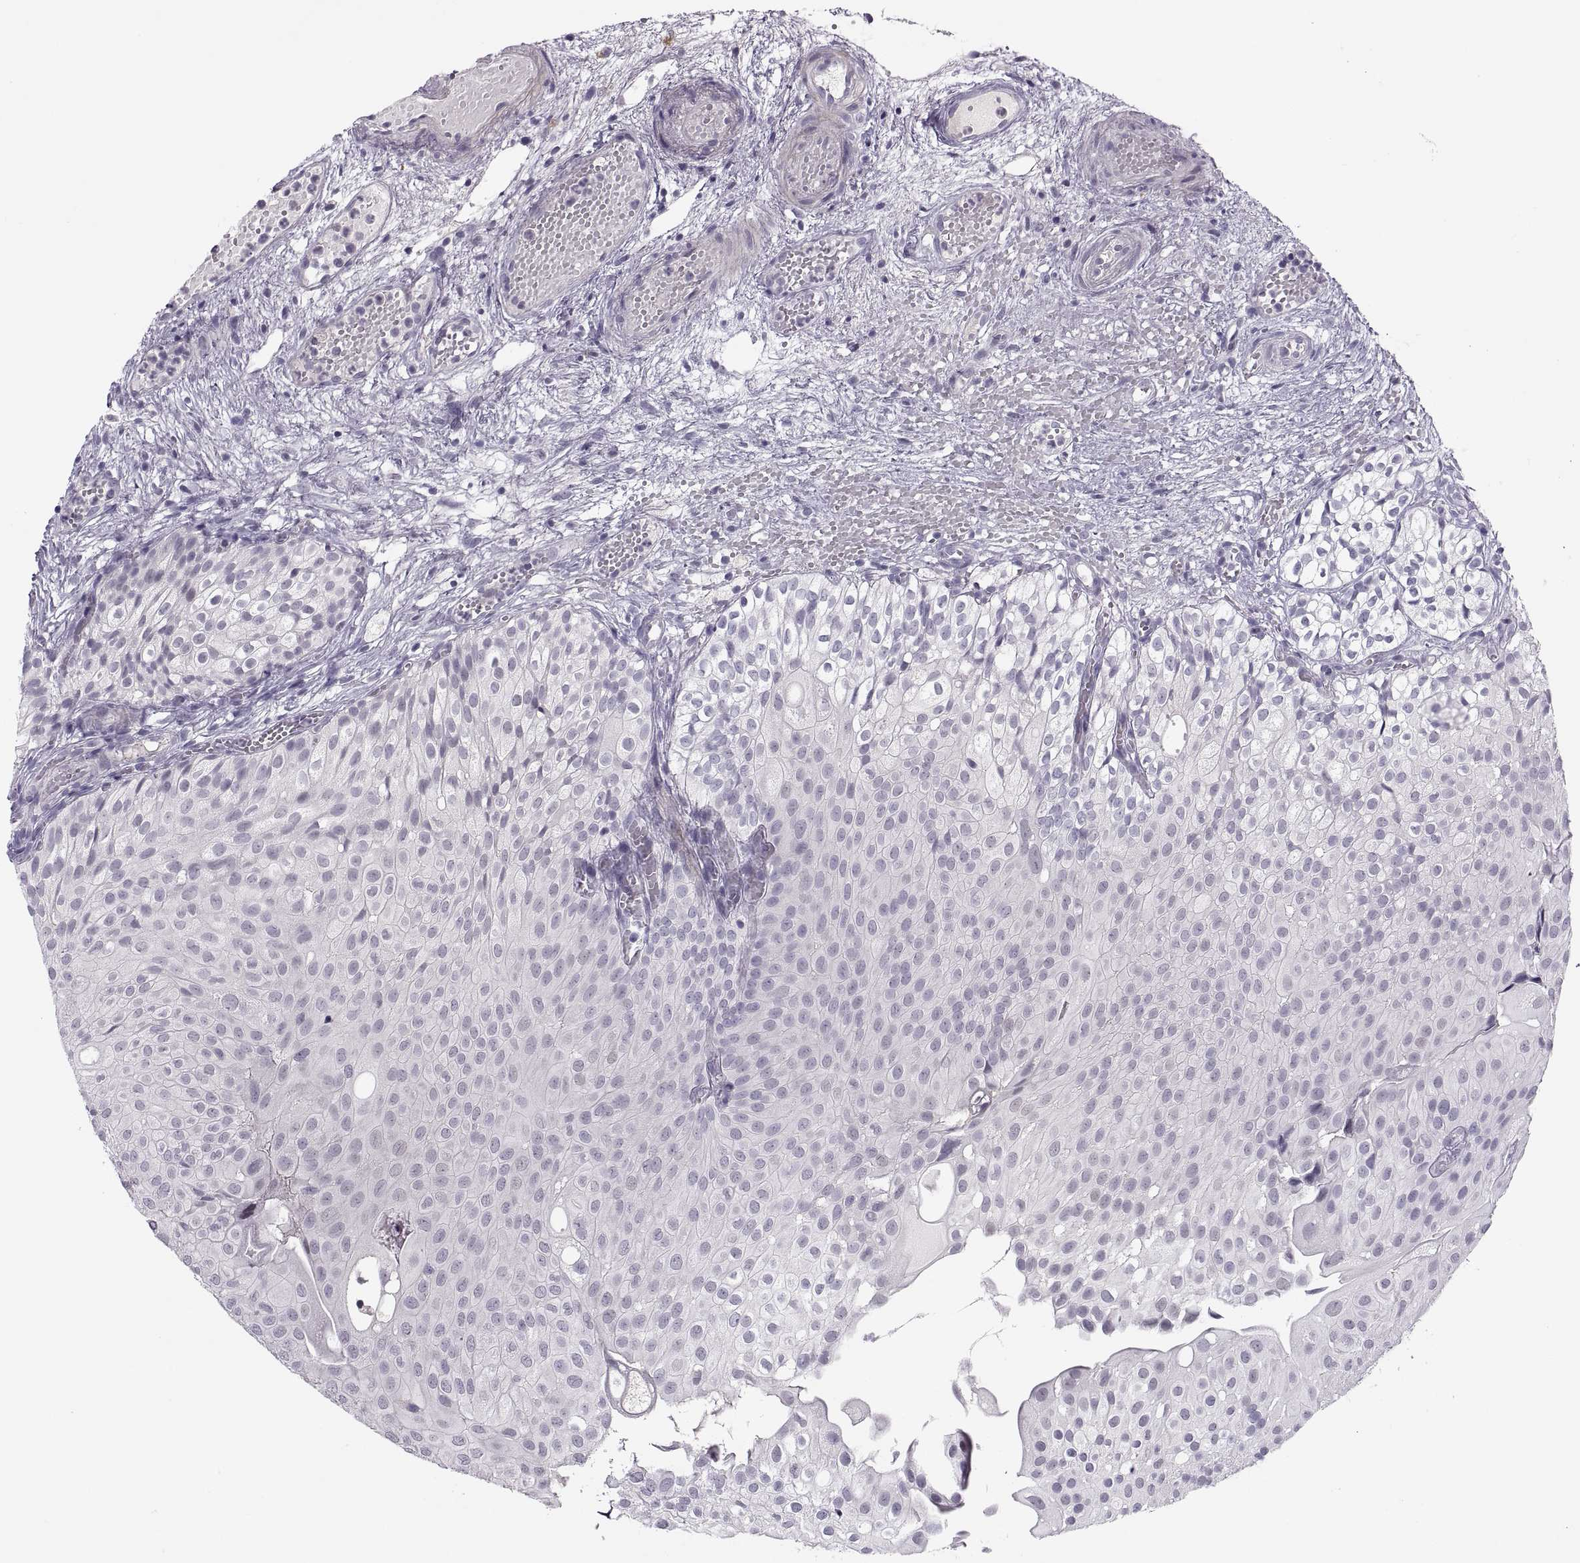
{"staining": {"intensity": "negative", "quantity": "none", "location": "none"}, "tissue": "urothelial cancer", "cell_type": "Tumor cells", "image_type": "cancer", "snomed": [{"axis": "morphology", "description": "Urothelial carcinoma, Low grade"}, {"axis": "topography", "description": "Urinary bladder"}], "caption": "Urothelial carcinoma (low-grade) was stained to show a protein in brown. There is no significant expression in tumor cells. (DAB immunohistochemistry visualized using brightfield microscopy, high magnification).", "gene": "CHCT1", "patient": {"sex": "male", "age": 72}}